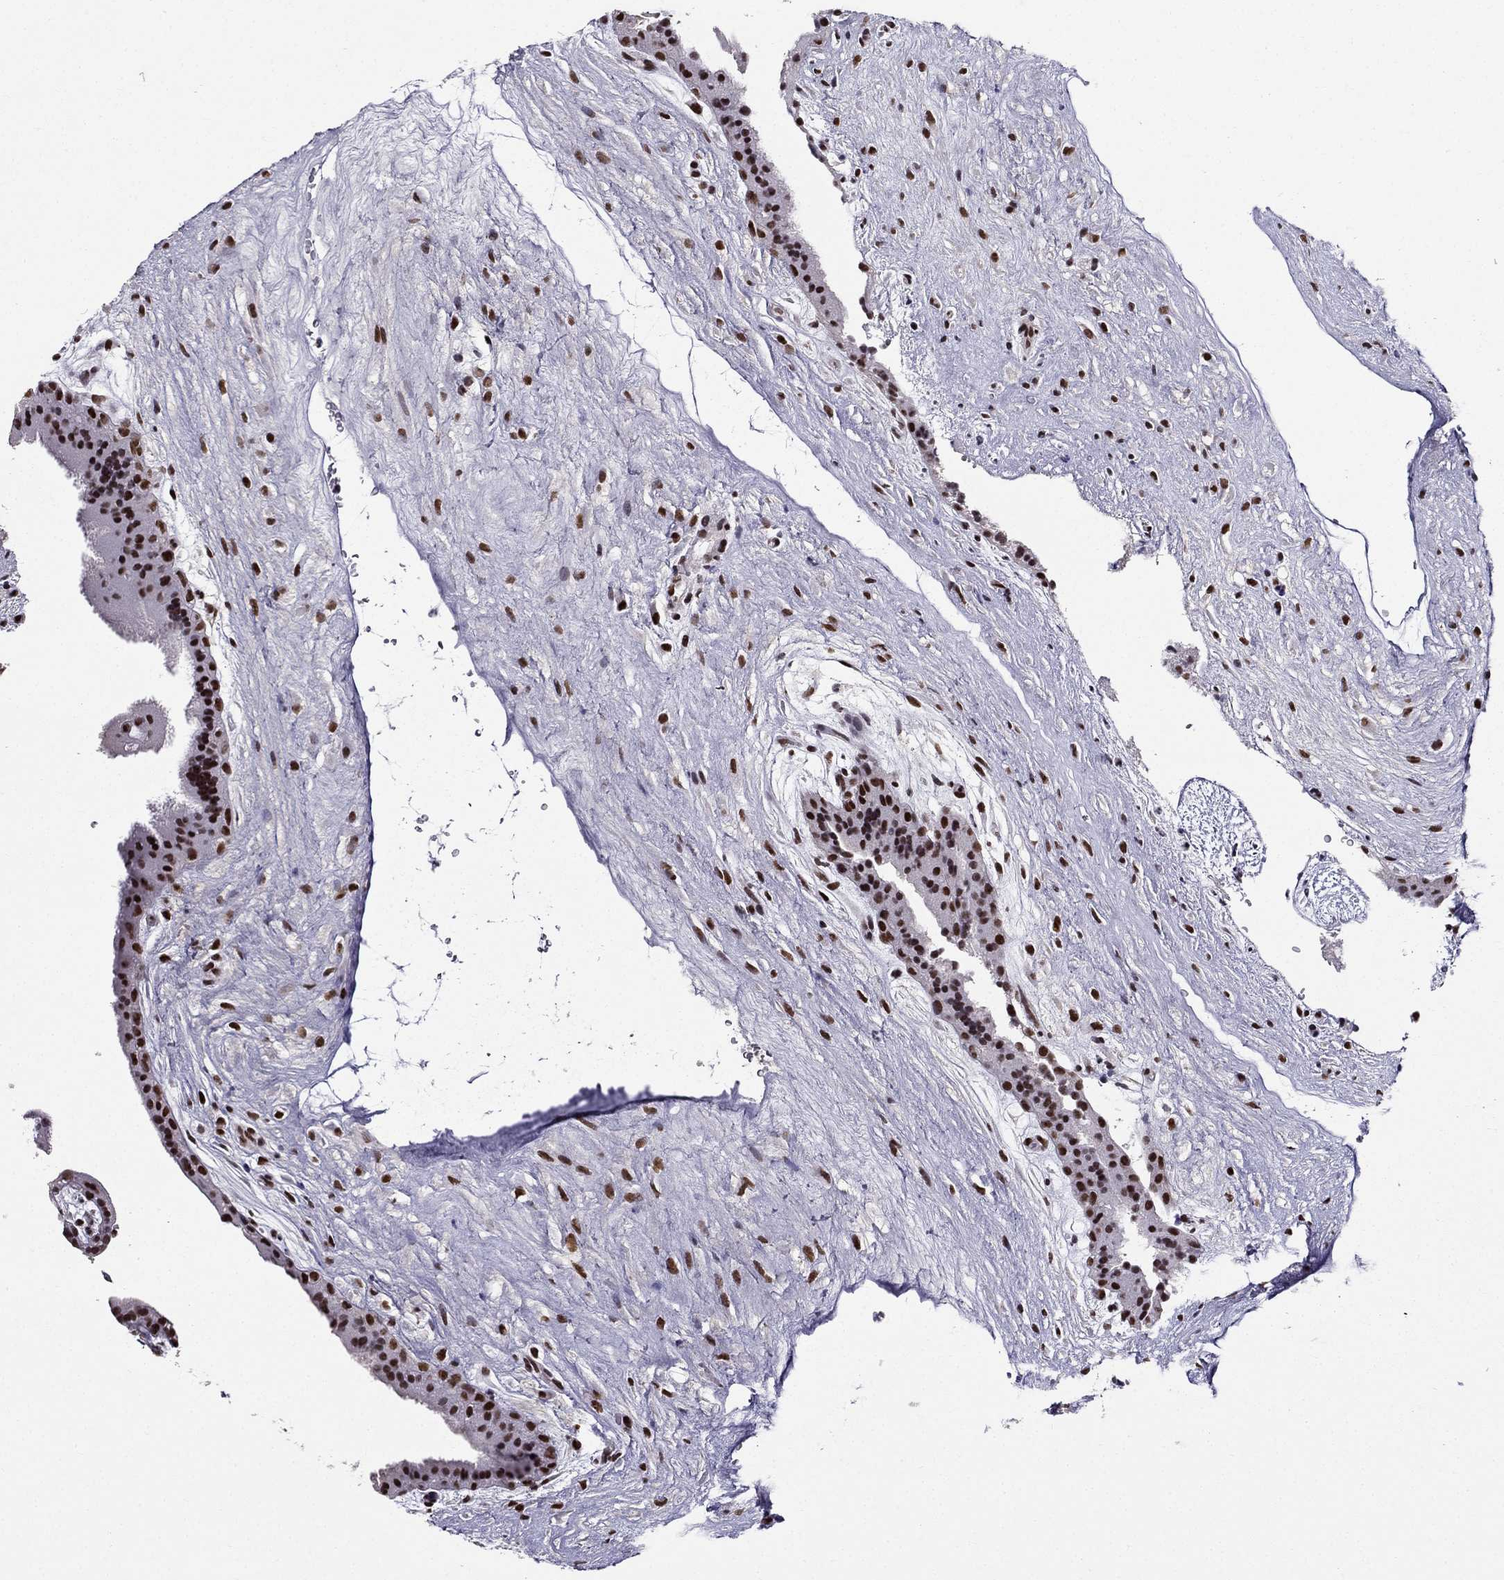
{"staining": {"intensity": "strong", "quantity": ">75%", "location": "nuclear"}, "tissue": "placenta", "cell_type": "Decidual cells", "image_type": "normal", "snomed": [{"axis": "morphology", "description": "Normal tissue, NOS"}, {"axis": "topography", "description": "Placenta"}], "caption": "IHC (DAB) staining of normal human placenta displays strong nuclear protein staining in about >75% of decidual cells.", "gene": "ZNF420", "patient": {"sex": "female", "age": 19}}